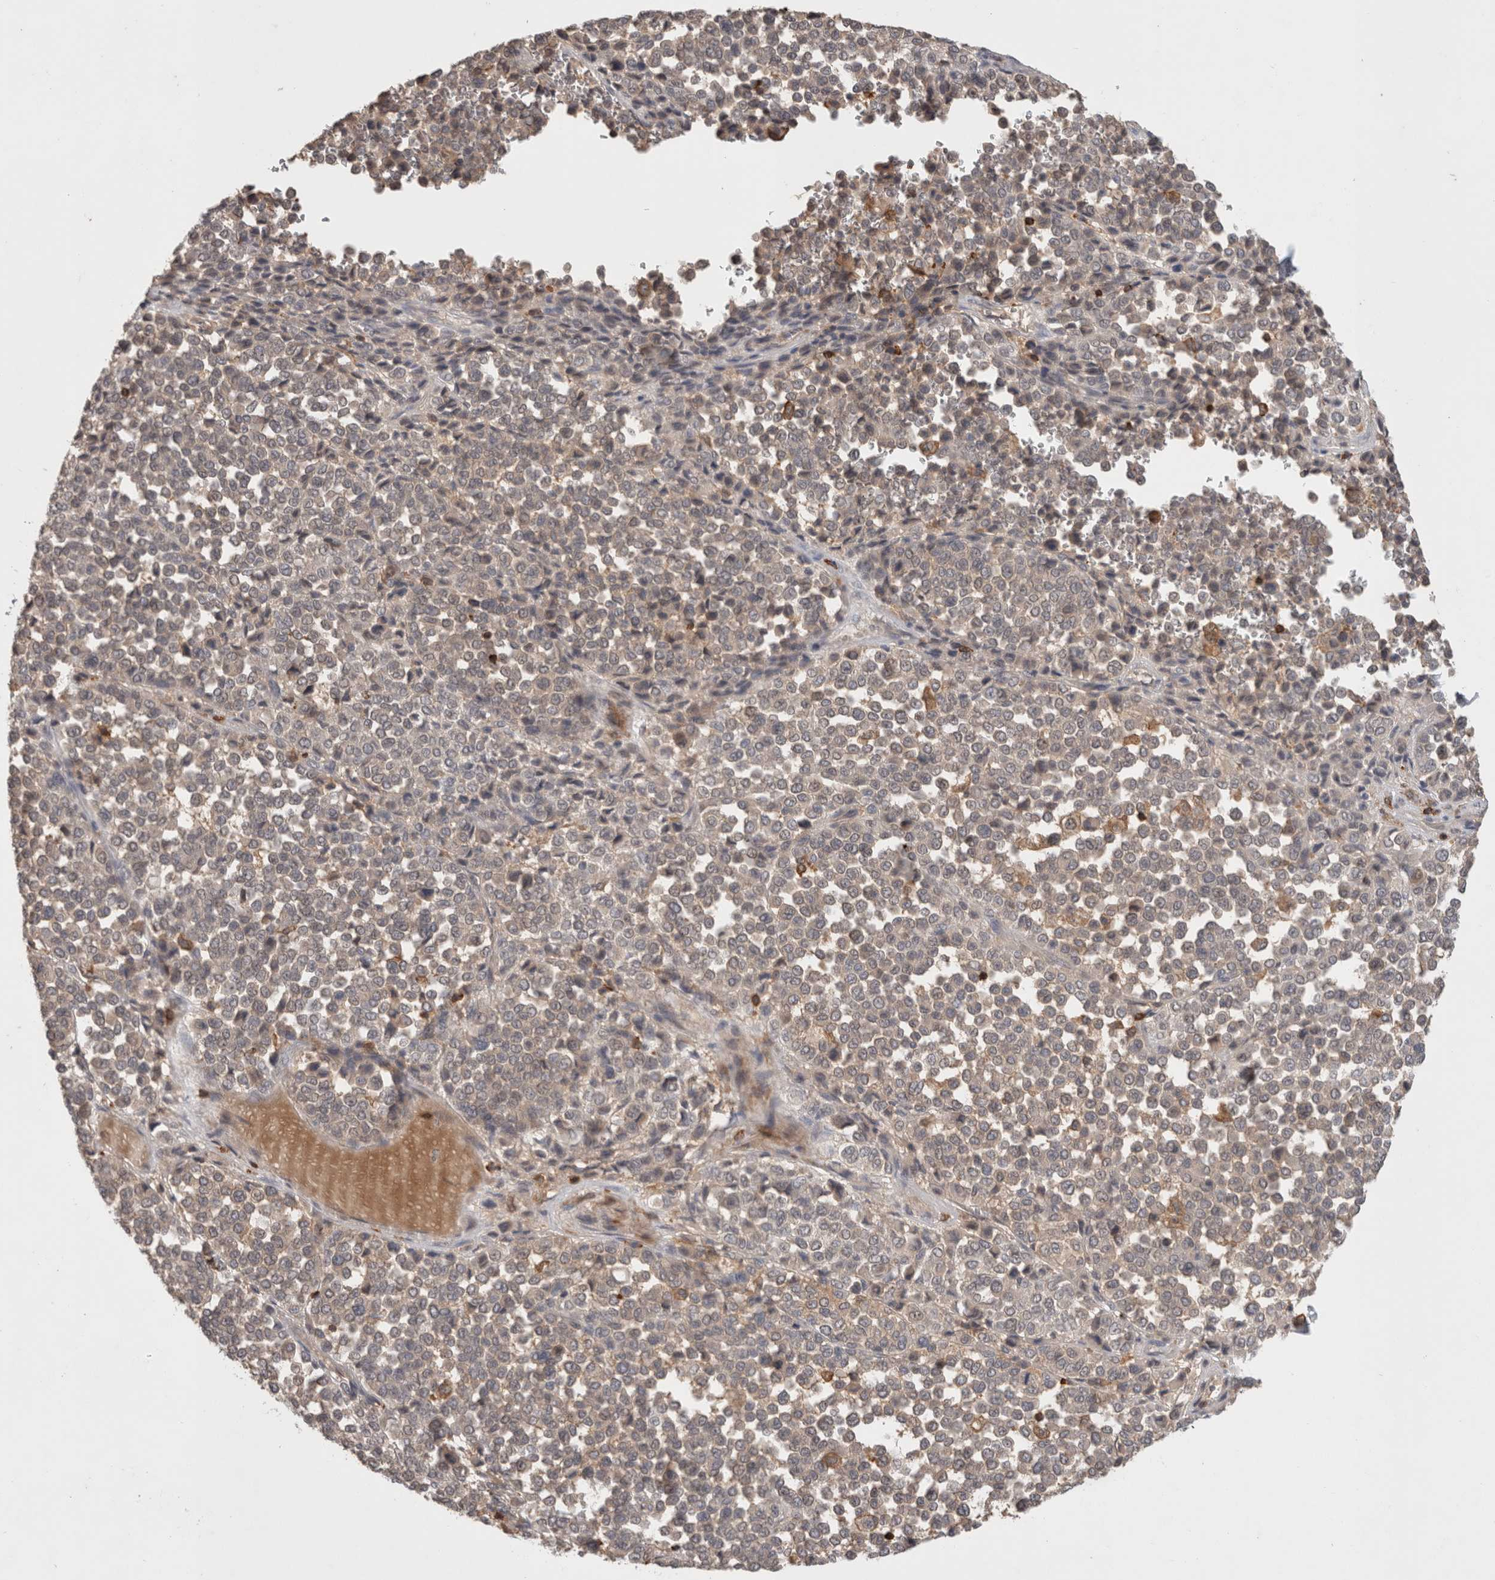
{"staining": {"intensity": "weak", "quantity": "<25%", "location": "cytoplasmic/membranous"}, "tissue": "melanoma", "cell_type": "Tumor cells", "image_type": "cancer", "snomed": [{"axis": "morphology", "description": "Malignant melanoma, Metastatic site"}, {"axis": "topography", "description": "Pancreas"}], "caption": "This histopathology image is of melanoma stained with immunohistochemistry (IHC) to label a protein in brown with the nuclei are counter-stained blue. There is no expression in tumor cells. (DAB (3,3'-diaminobenzidine) IHC with hematoxylin counter stain).", "gene": "GFRA2", "patient": {"sex": "female", "age": 30}}